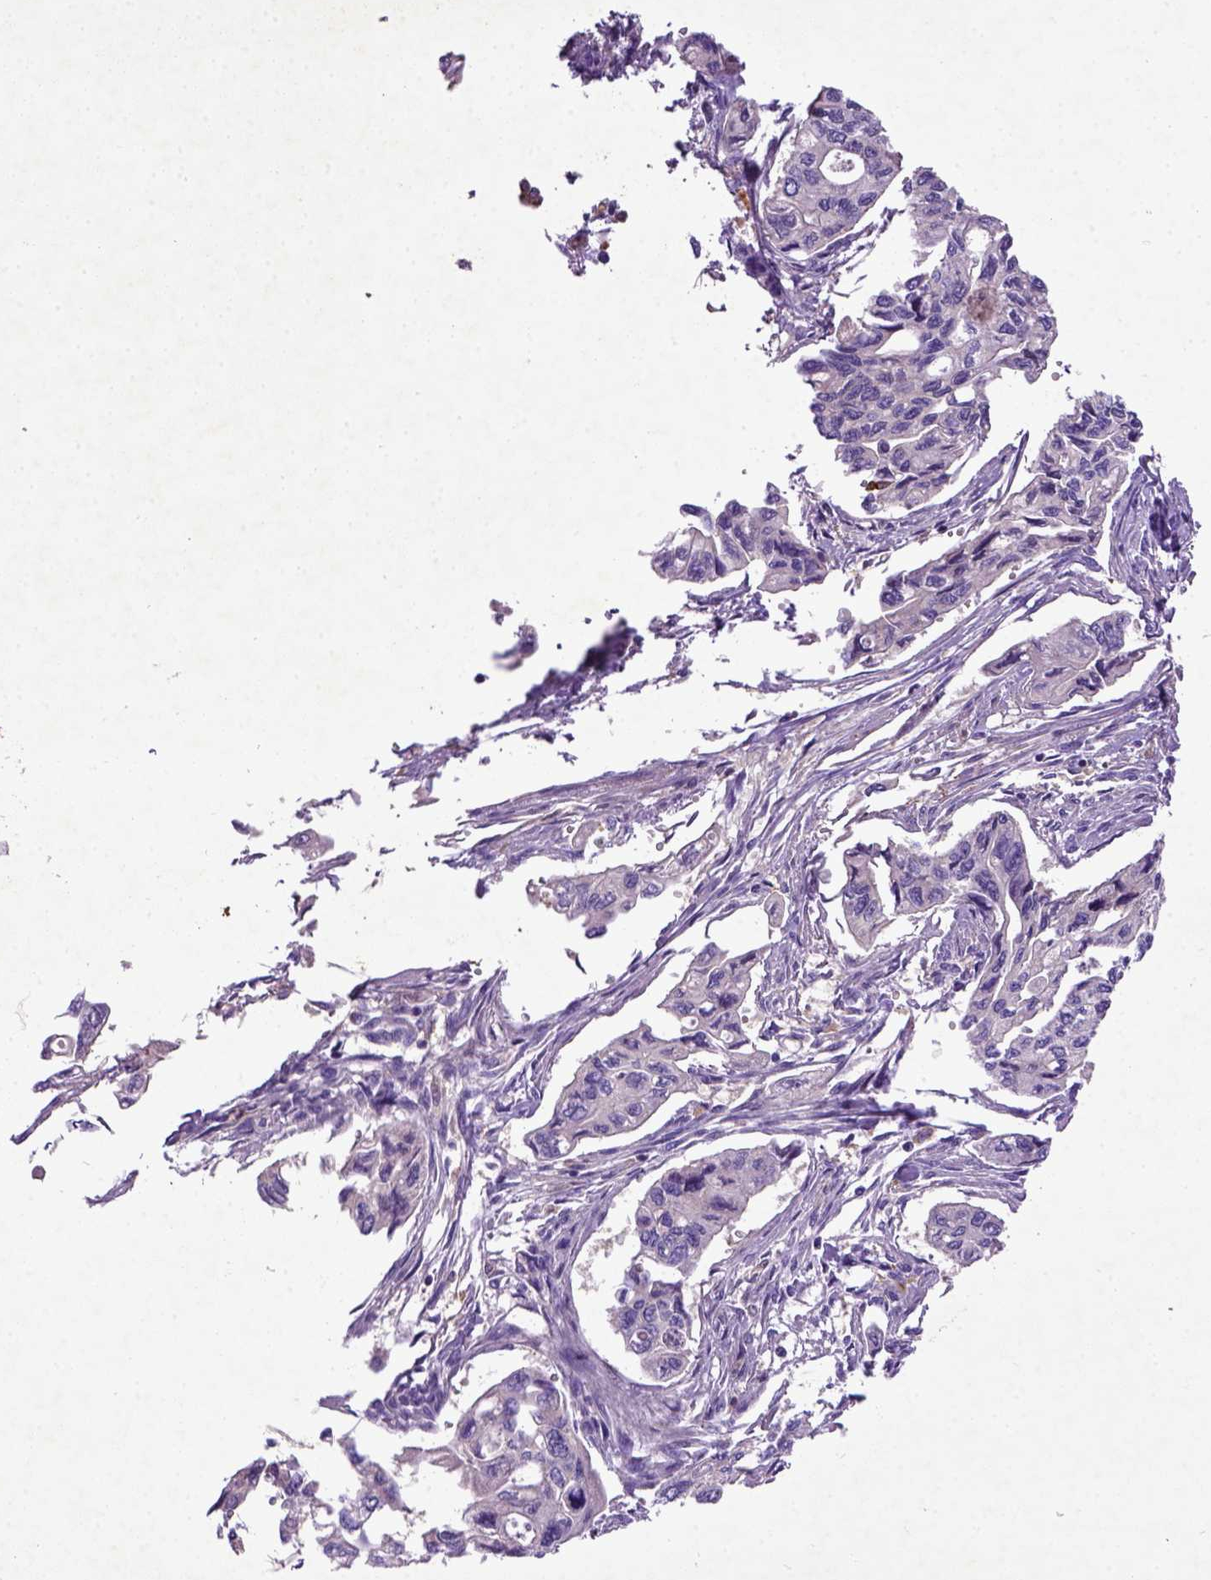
{"staining": {"intensity": "negative", "quantity": "none", "location": "none"}, "tissue": "pancreatic cancer", "cell_type": "Tumor cells", "image_type": "cancer", "snomed": [{"axis": "morphology", "description": "Adenocarcinoma, NOS"}, {"axis": "topography", "description": "Pancreas"}], "caption": "A photomicrograph of pancreatic cancer (adenocarcinoma) stained for a protein demonstrates no brown staining in tumor cells. (DAB immunohistochemistry (IHC), high magnification).", "gene": "DEPDC1B", "patient": {"sex": "female", "age": 76}}